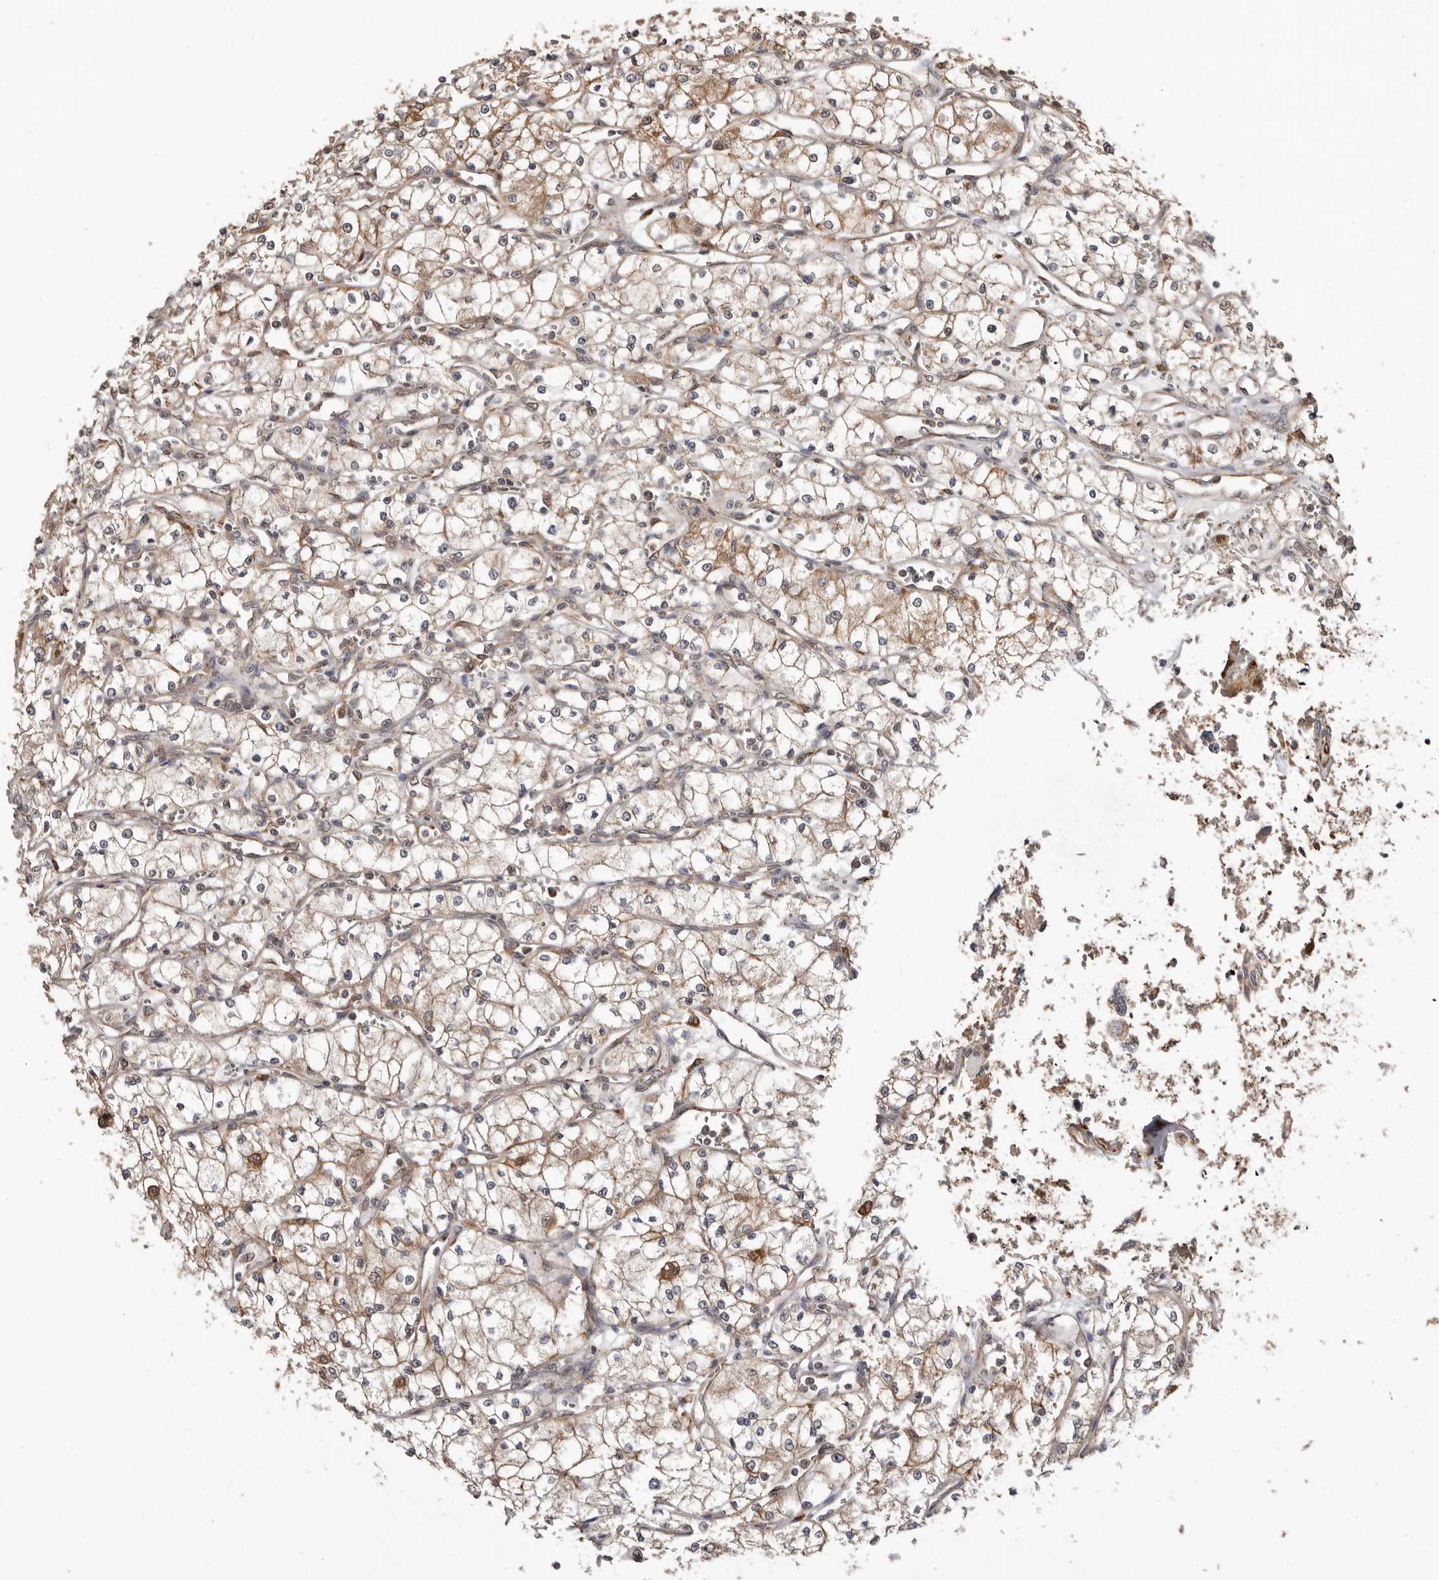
{"staining": {"intensity": "weak", "quantity": ">75%", "location": "cytoplasmic/membranous"}, "tissue": "renal cancer", "cell_type": "Tumor cells", "image_type": "cancer", "snomed": [{"axis": "morphology", "description": "Adenocarcinoma, NOS"}, {"axis": "topography", "description": "Kidney"}], "caption": "Immunohistochemistry photomicrograph of adenocarcinoma (renal) stained for a protein (brown), which displays low levels of weak cytoplasmic/membranous expression in approximately >75% of tumor cells.", "gene": "RSPO2", "patient": {"sex": "male", "age": 59}}